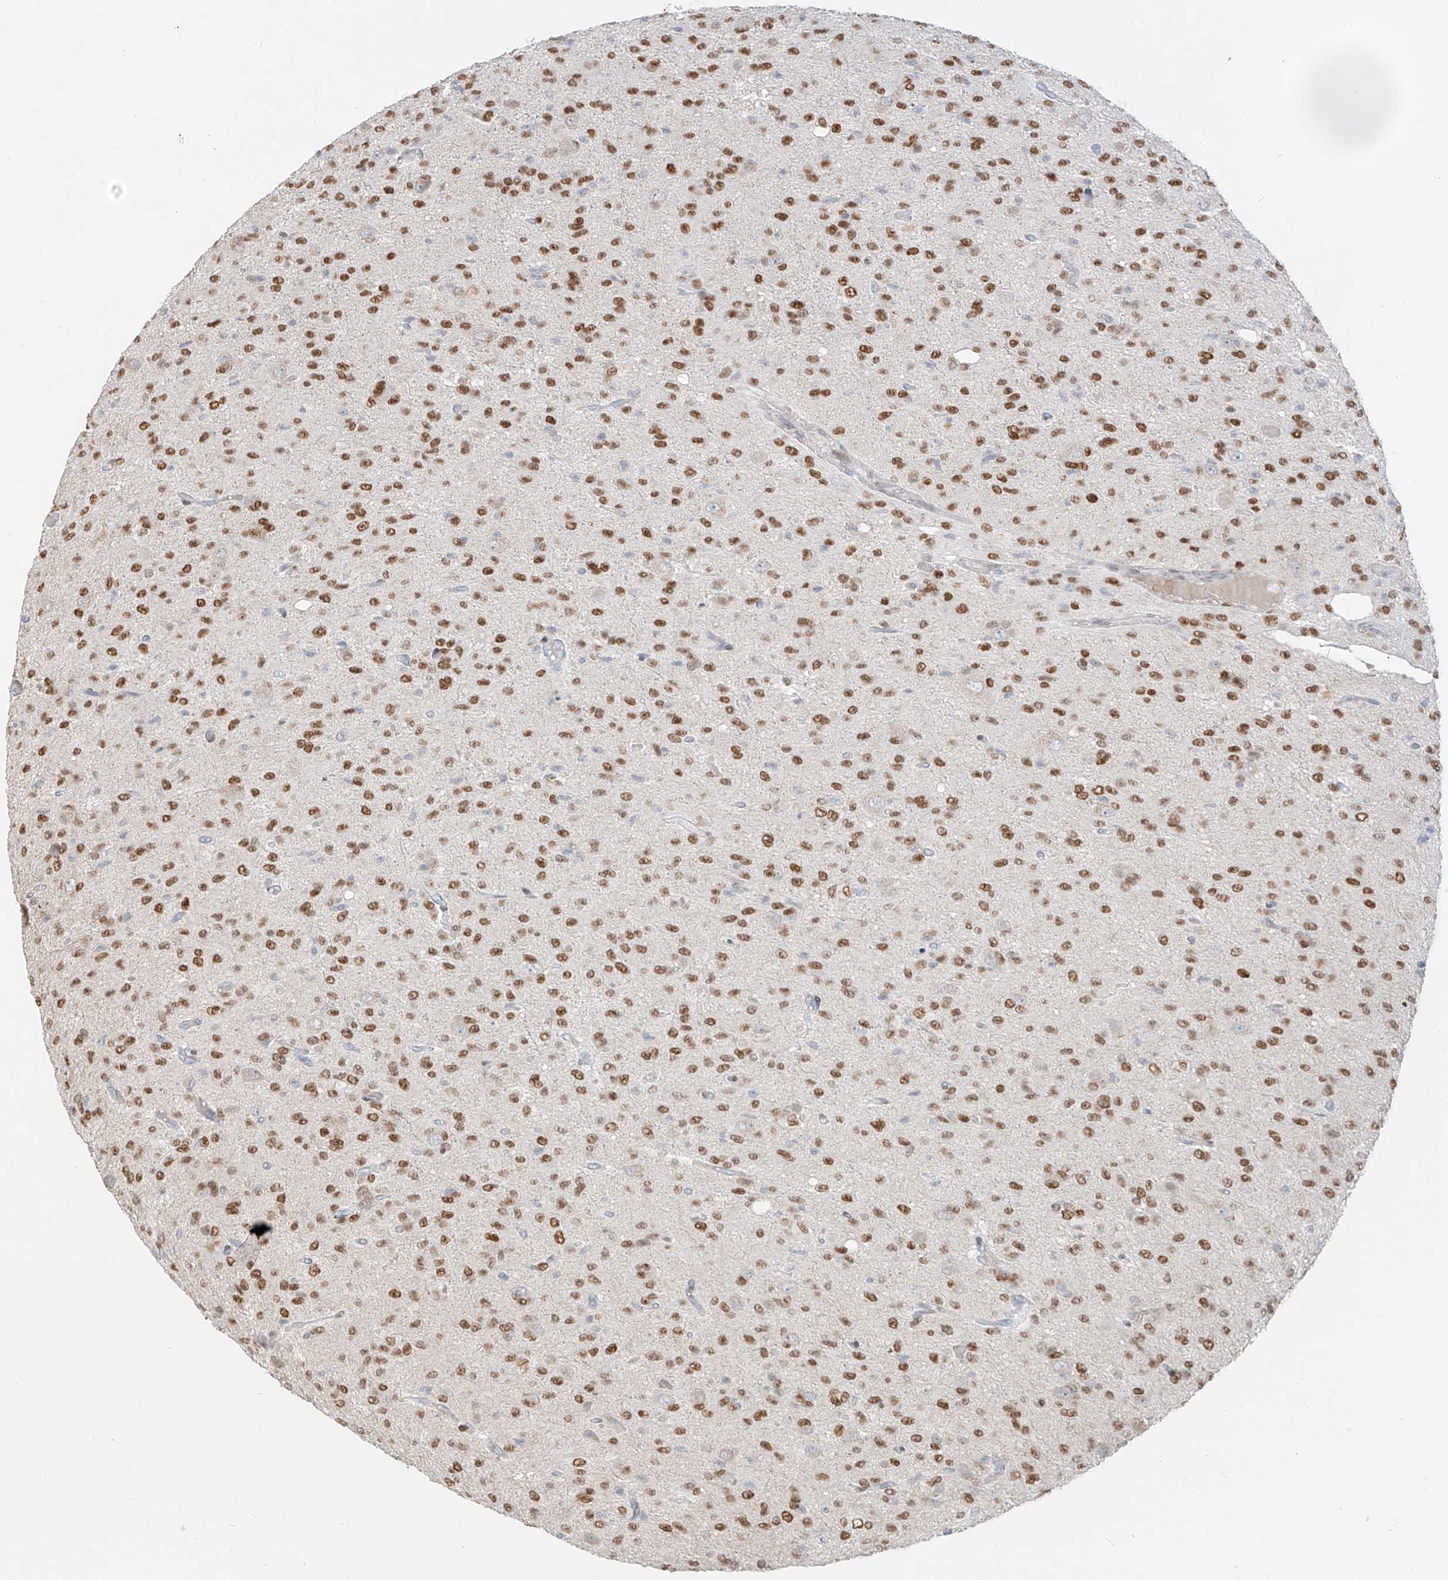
{"staining": {"intensity": "strong", "quantity": ">75%", "location": "nuclear"}, "tissue": "glioma", "cell_type": "Tumor cells", "image_type": "cancer", "snomed": [{"axis": "morphology", "description": "Glioma, malignant, High grade"}, {"axis": "topography", "description": "Brain"}], "caption": "Protein positivity by immunohistochemistry demonstrates strong nuclear positivity in approximately >75% of tumor cells in glioma.", "gene": "ZNF774", "patient": {"sex": "female", "age": 59}}